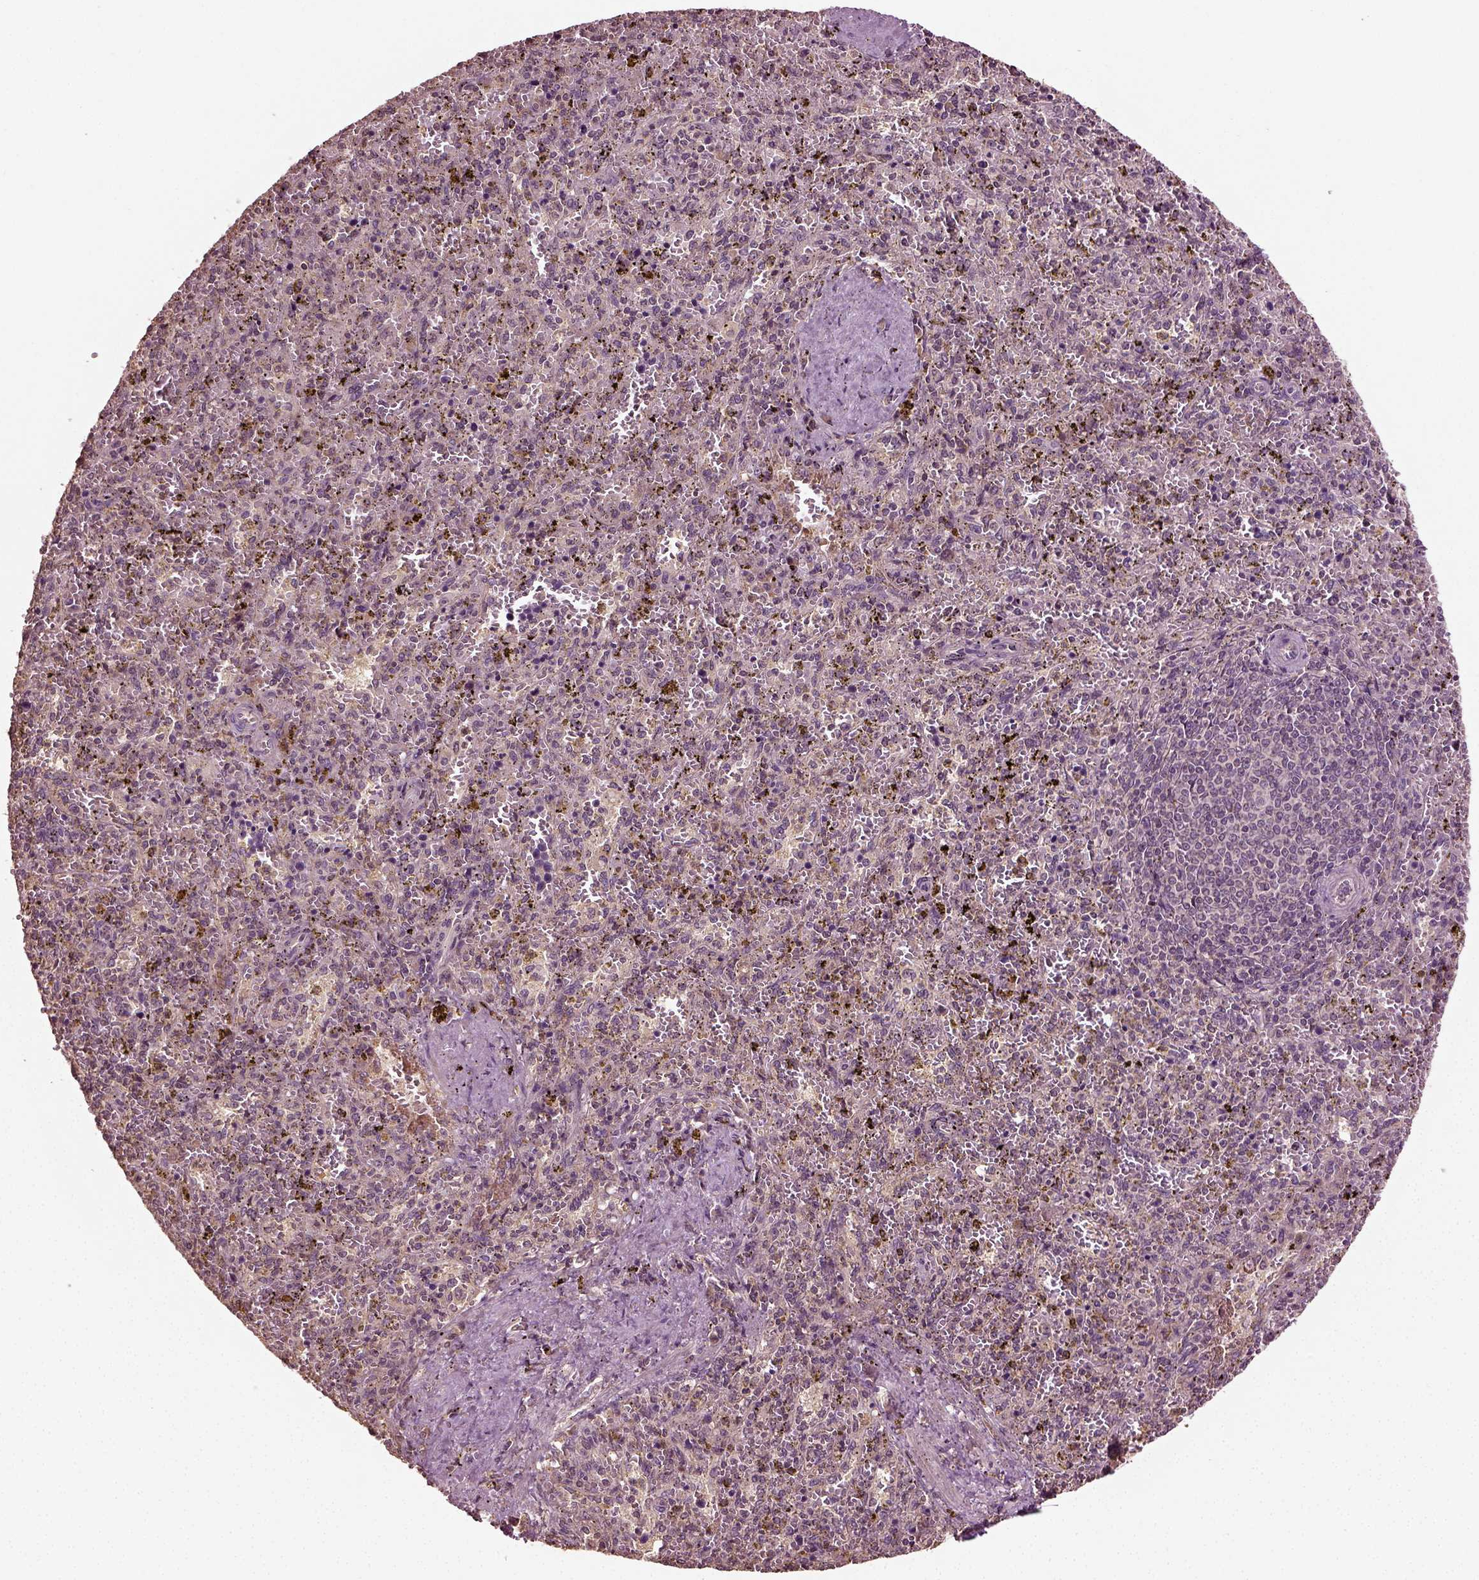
{"staining": {"intensity": "negative", "quantity": "none", "location": "none"}, "tissue": "spleen", "cell_type": "Cells in red pulp", "image_type": "normal", "snomed": [{"axis": "morphology", "description": "Normal tissue, NOS"}, {"axis": "topography", "description": "Spleen"}], "caption": "High power microscopy photomicrograph of an IHC micrograph of unremarkable spleen, revealing no significant expression in cells in red pulp. Brightfield microscopy of IHC stained with DAB (brown) and hematoxylin (blue), captured at high magnification.", "gene": "ERV3", "patient": {"sex": "female", "age": 50}}